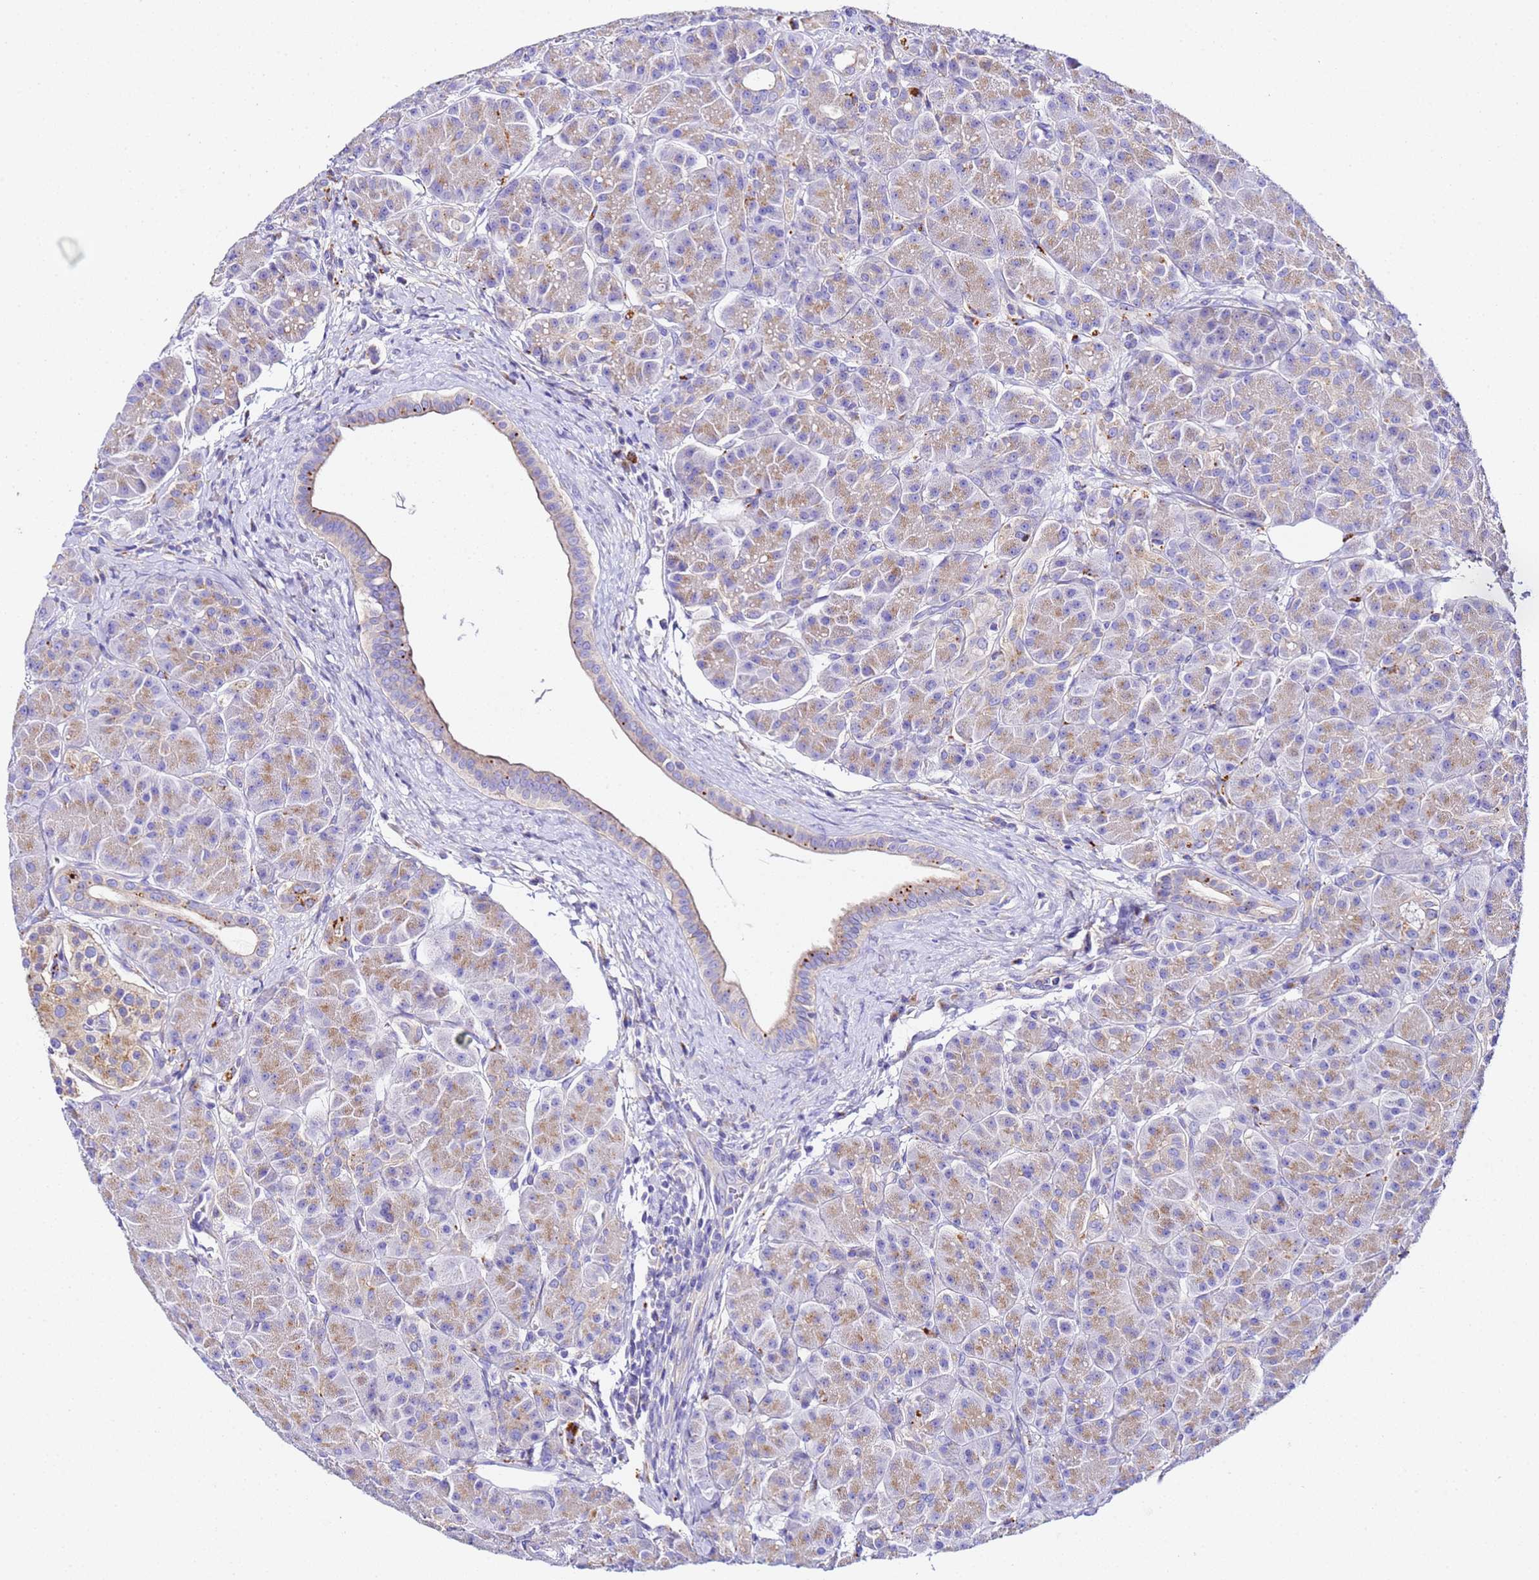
{"staining": {"intensity": "moderate", "quantity": ">75%", "location": "cytoplasmic/membranous"}, "tissue": "pancreas", "cell_type": "Exocrine glandular cells", "image_type": "normal", "snomed": [{"axis": "morphology", "description": "Normal tissue, NOS"}, {"axis": "topography", "description": "Pancreas"}], "caption": "This is an image of immunohistochemistry staining of unremarkable pancreas, which shows moderate positivity in the cytoplasmic/membranous of exocrine glandular cells.", "gene": "VTI1B", "patient": {"sex": "male", "age": 63}}